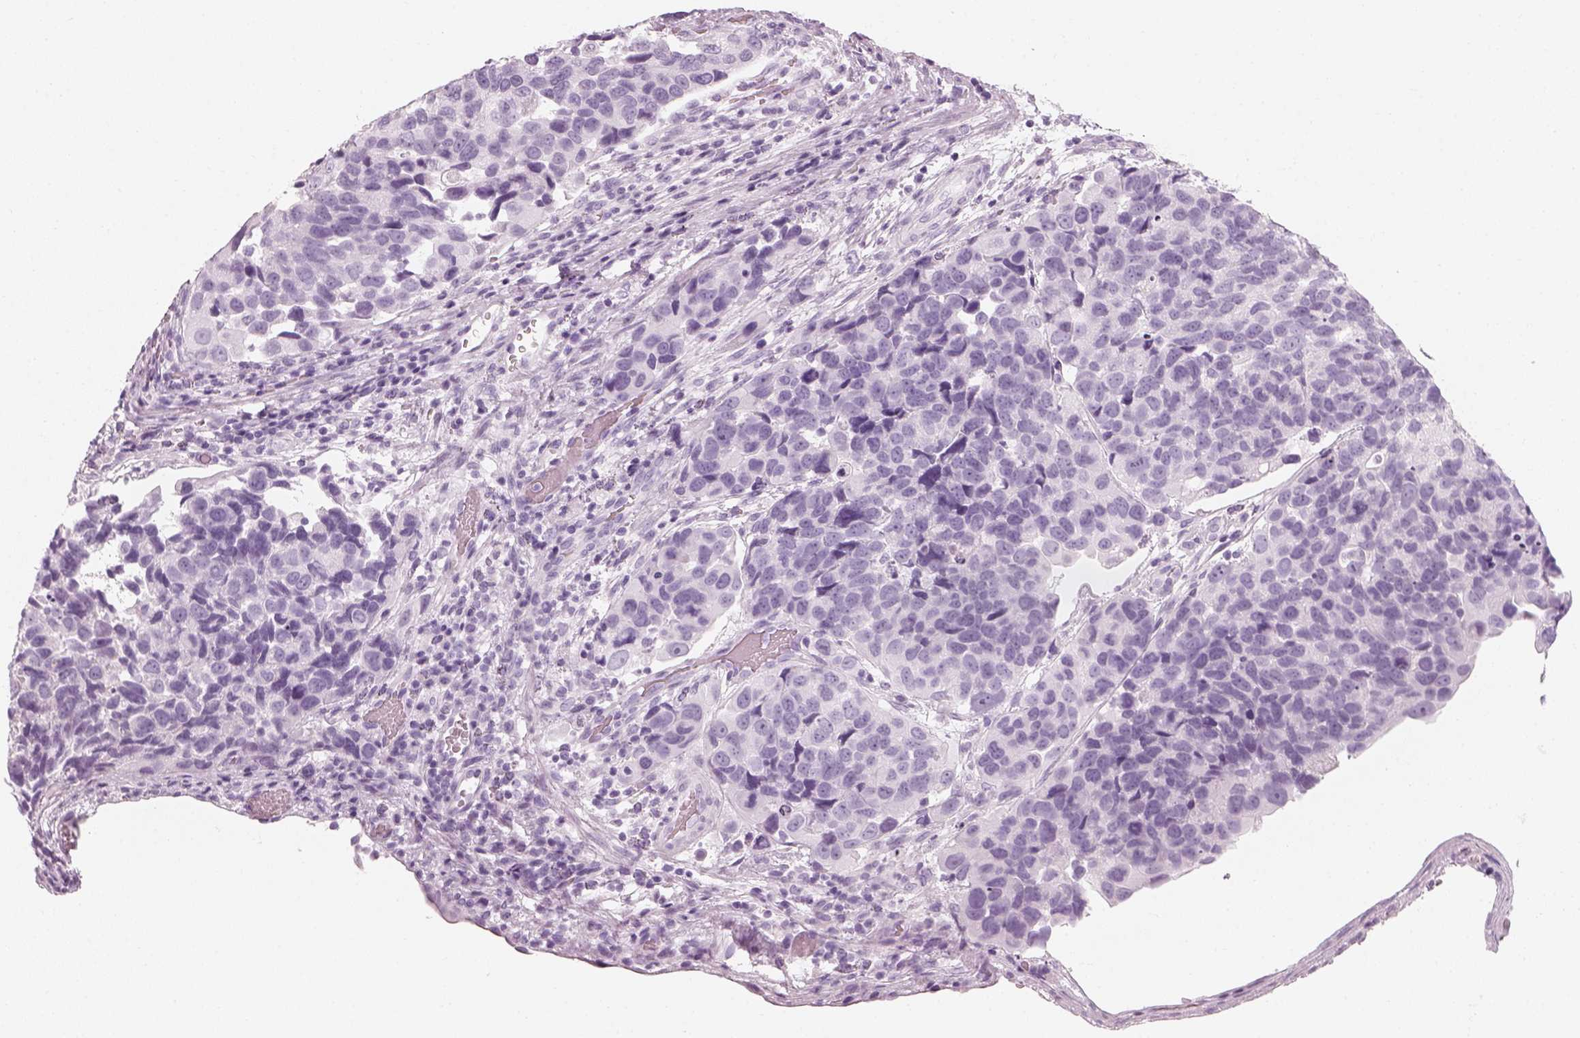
{"staining": {"intensity": "negative", "quantity": "none", "location": "none"}, "tissue": "urothelial cancer", "cell_type": "Tumor cells", "image_type": "cancer", "snomed": [{"axis": "morphology", "description": "Urothelial carcinoma, High grade"}, {"axis": "topography", "description": "Urinary bladder"}], "caption": "Protein analysis of high-grade urothelial carcinoma exhibits no significant expression in tumor cells.", "gene": "CRYAA", "patient": {"sex": "male", "age": 60}}